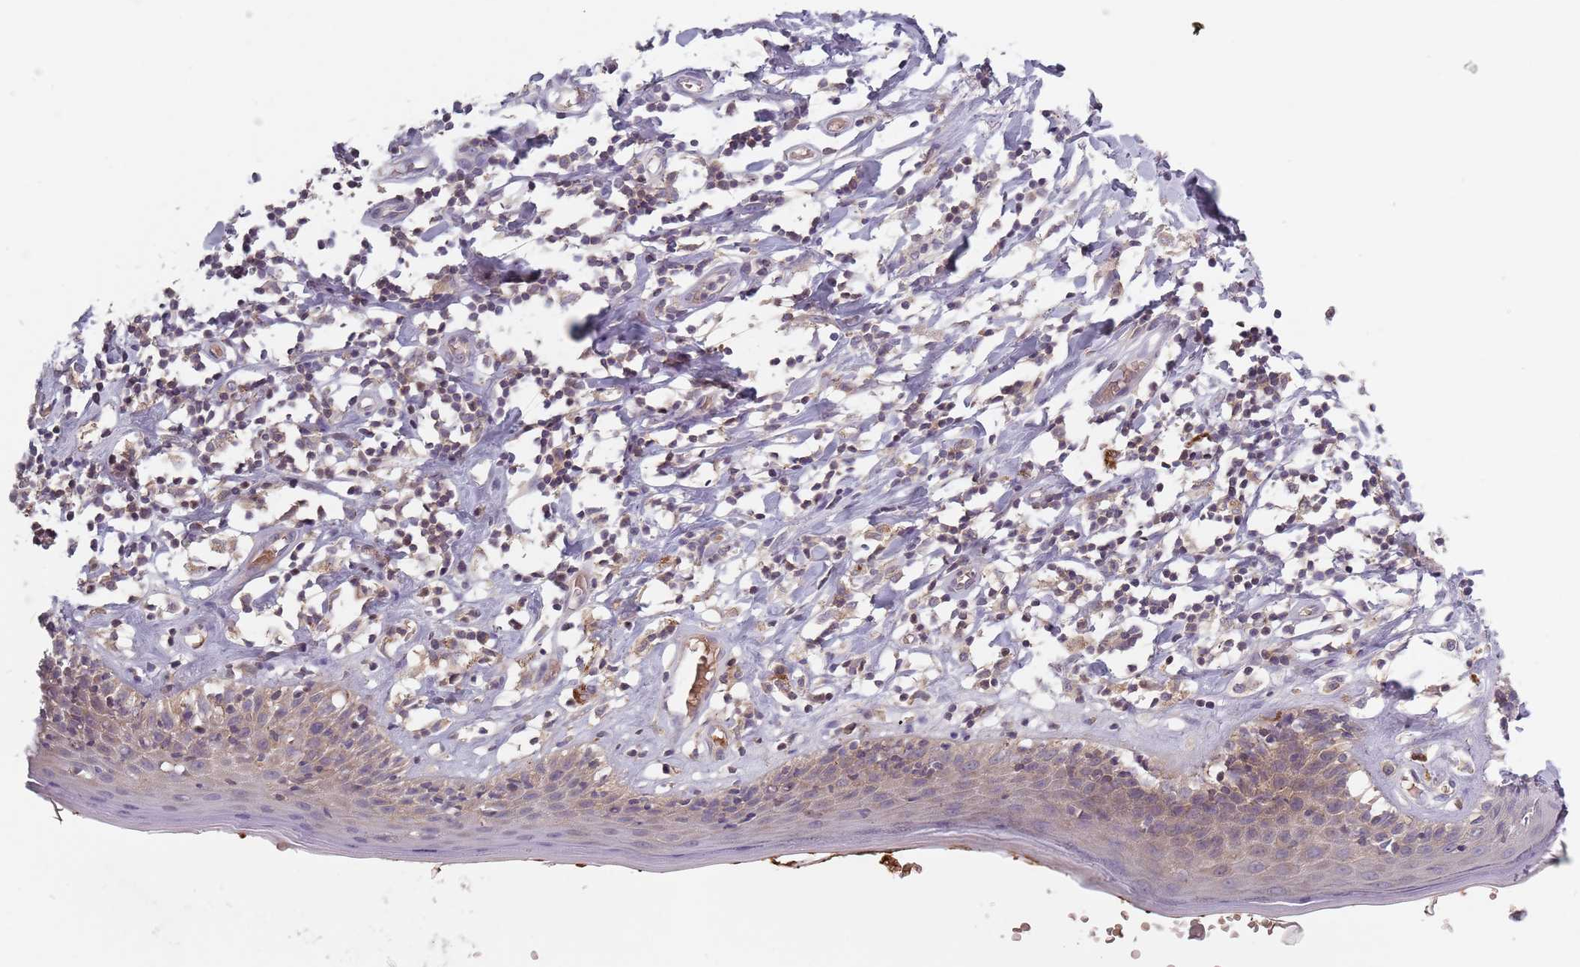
{"staining": {"intensity": "weak", "quantity": "25%-75%", "location": "cytoplasmic/membranous"}, "tissue": "skin", "cell_type": "Epidermal cells", "image_type": "normal", "snomed": [{"axis": "morphology", "description": "Normal tissue, NOS"}, {"axis": "topography", "description": "Adipose tissue"}, {"axis": "topography", "description": "Vascular tissue"}, {"axis": "topography", "description": "Vulva"}, {"axis": "topography", "description": "Peripheral nerve tissue"}], "caption": "Immunohistochemistry (DAB) staining of benign human skin displays weak cytoplasmic/membranous protein staining in about 25%-75% of epidermal cells. Nuclei are stained in blue.", "gene": "ASB13", "patient": {"sex": "female", "age": 86}}